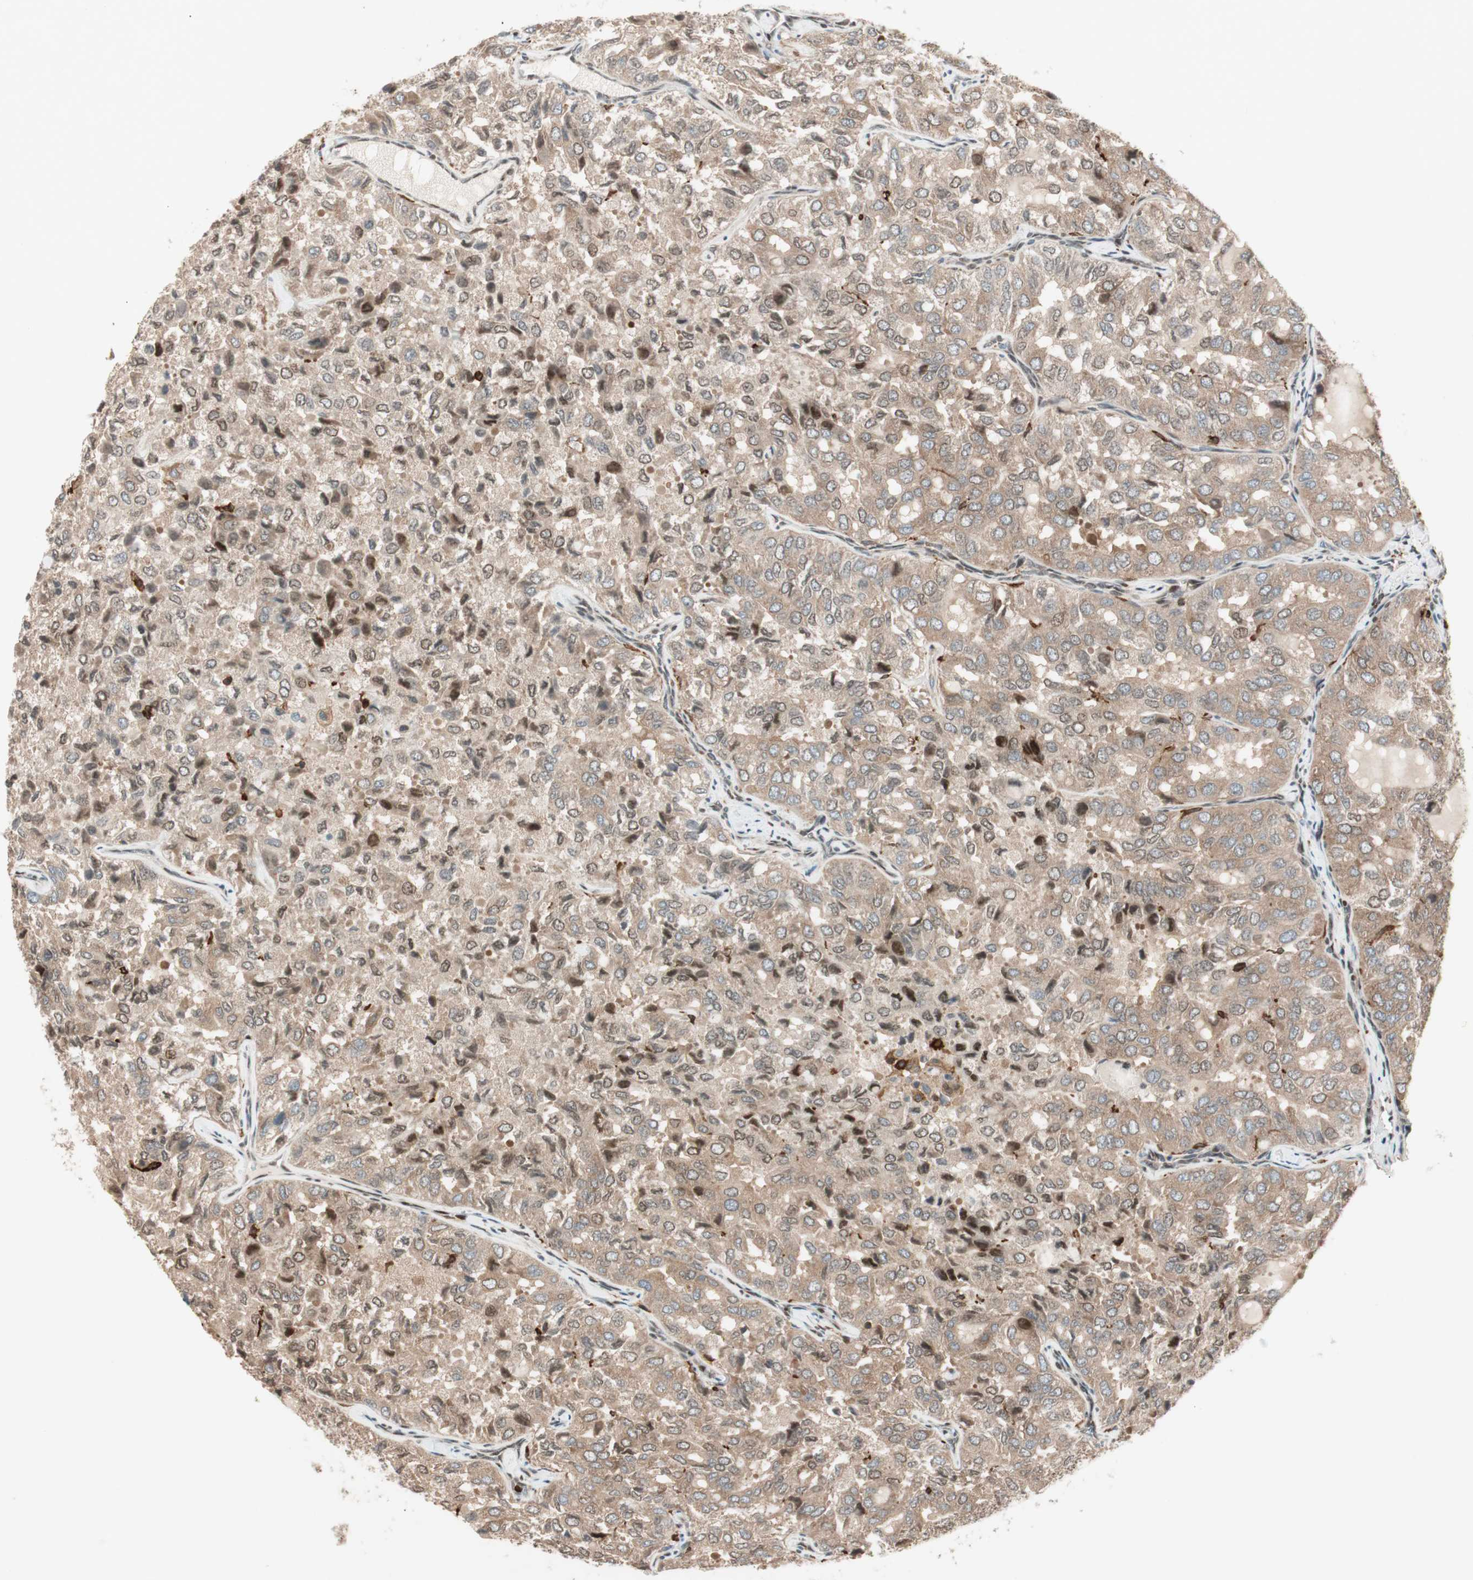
{"staining": {"intensity": "moderate", "quantity": ">75%", "location": "cytoplasmic/membranous,nuclear"}, "tissue": "thyroid cancer", "cell_type": "Tumor cells", "image_type": "cancer", "snomed": [{"axis": "morphology", "description": "Follicular adenoma carcinoma, NOS"}, {"axis": "topography", "description": "Thyroid gland"}], "caption": "IHC micrograph of neoplastic tissue: follicular adenoma carcinoma (thyroid) stained using IHC shows medium levels of moderate protein expression localized specifically in the cytoplasmic/membranous and nuclear of tumor cells, appearing as a cytoplasmic/membranous and nuclear brown color.", "gene": "BIN1", "patient": {"sex": "male", "age": 75}}